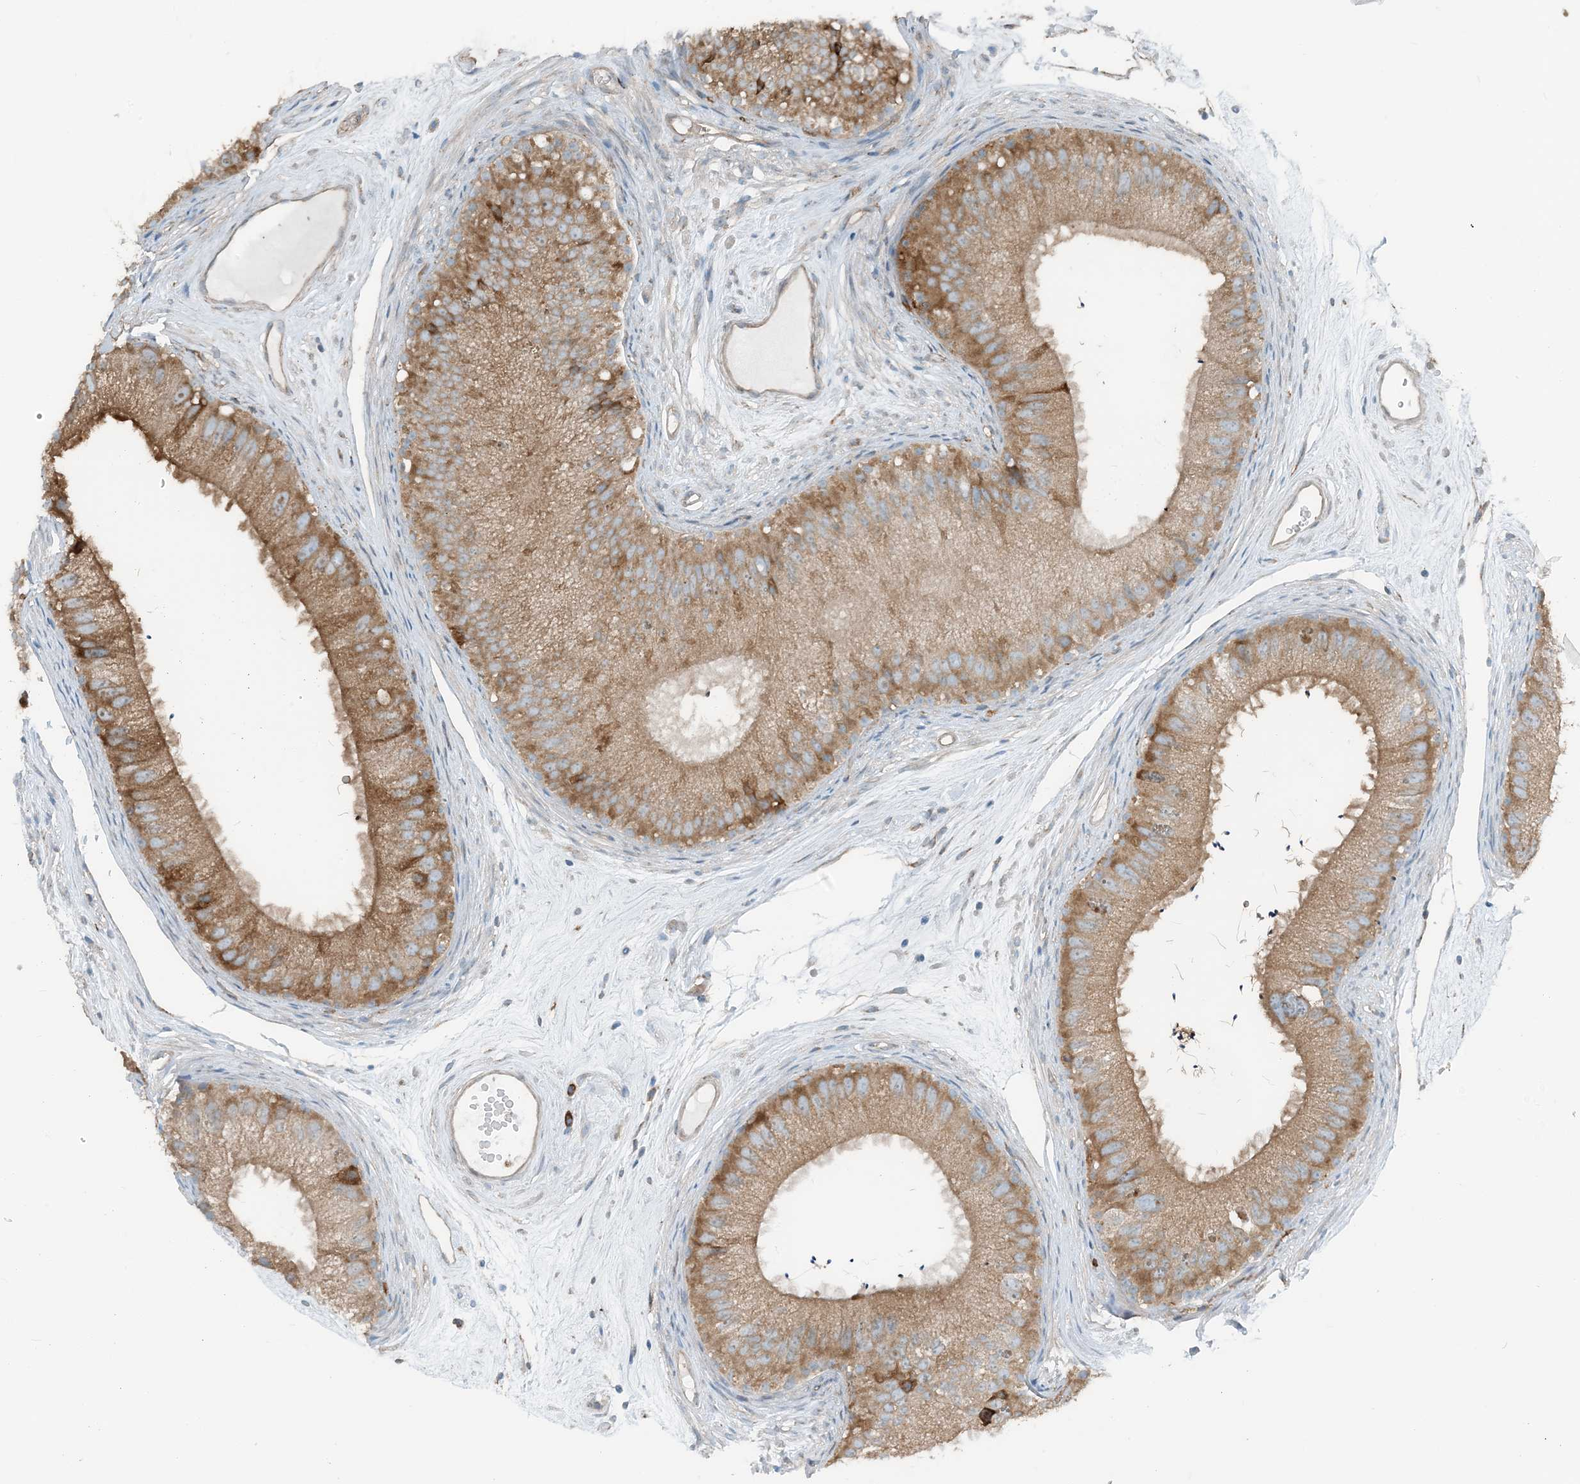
{"staining": {"intensity": "moderate", "quantity": ">75%", "location": "cytoplasmic/membranous"}, "tissue": "epididymis", "cell_type": "Glandular cells", "image_type": "normal", "snomed": [{"axis": "morphology", "description": "Normal tissue, NOS"}, {"axis": "topography", "description": "Epididymis"}], "caption": "Glandular cells reveal moderate cytoplasmic/membranous expression in about >75% of cells in normal epididymis.", "gene": "CERKL", "patient": {"sex": "male", "age": 77}}